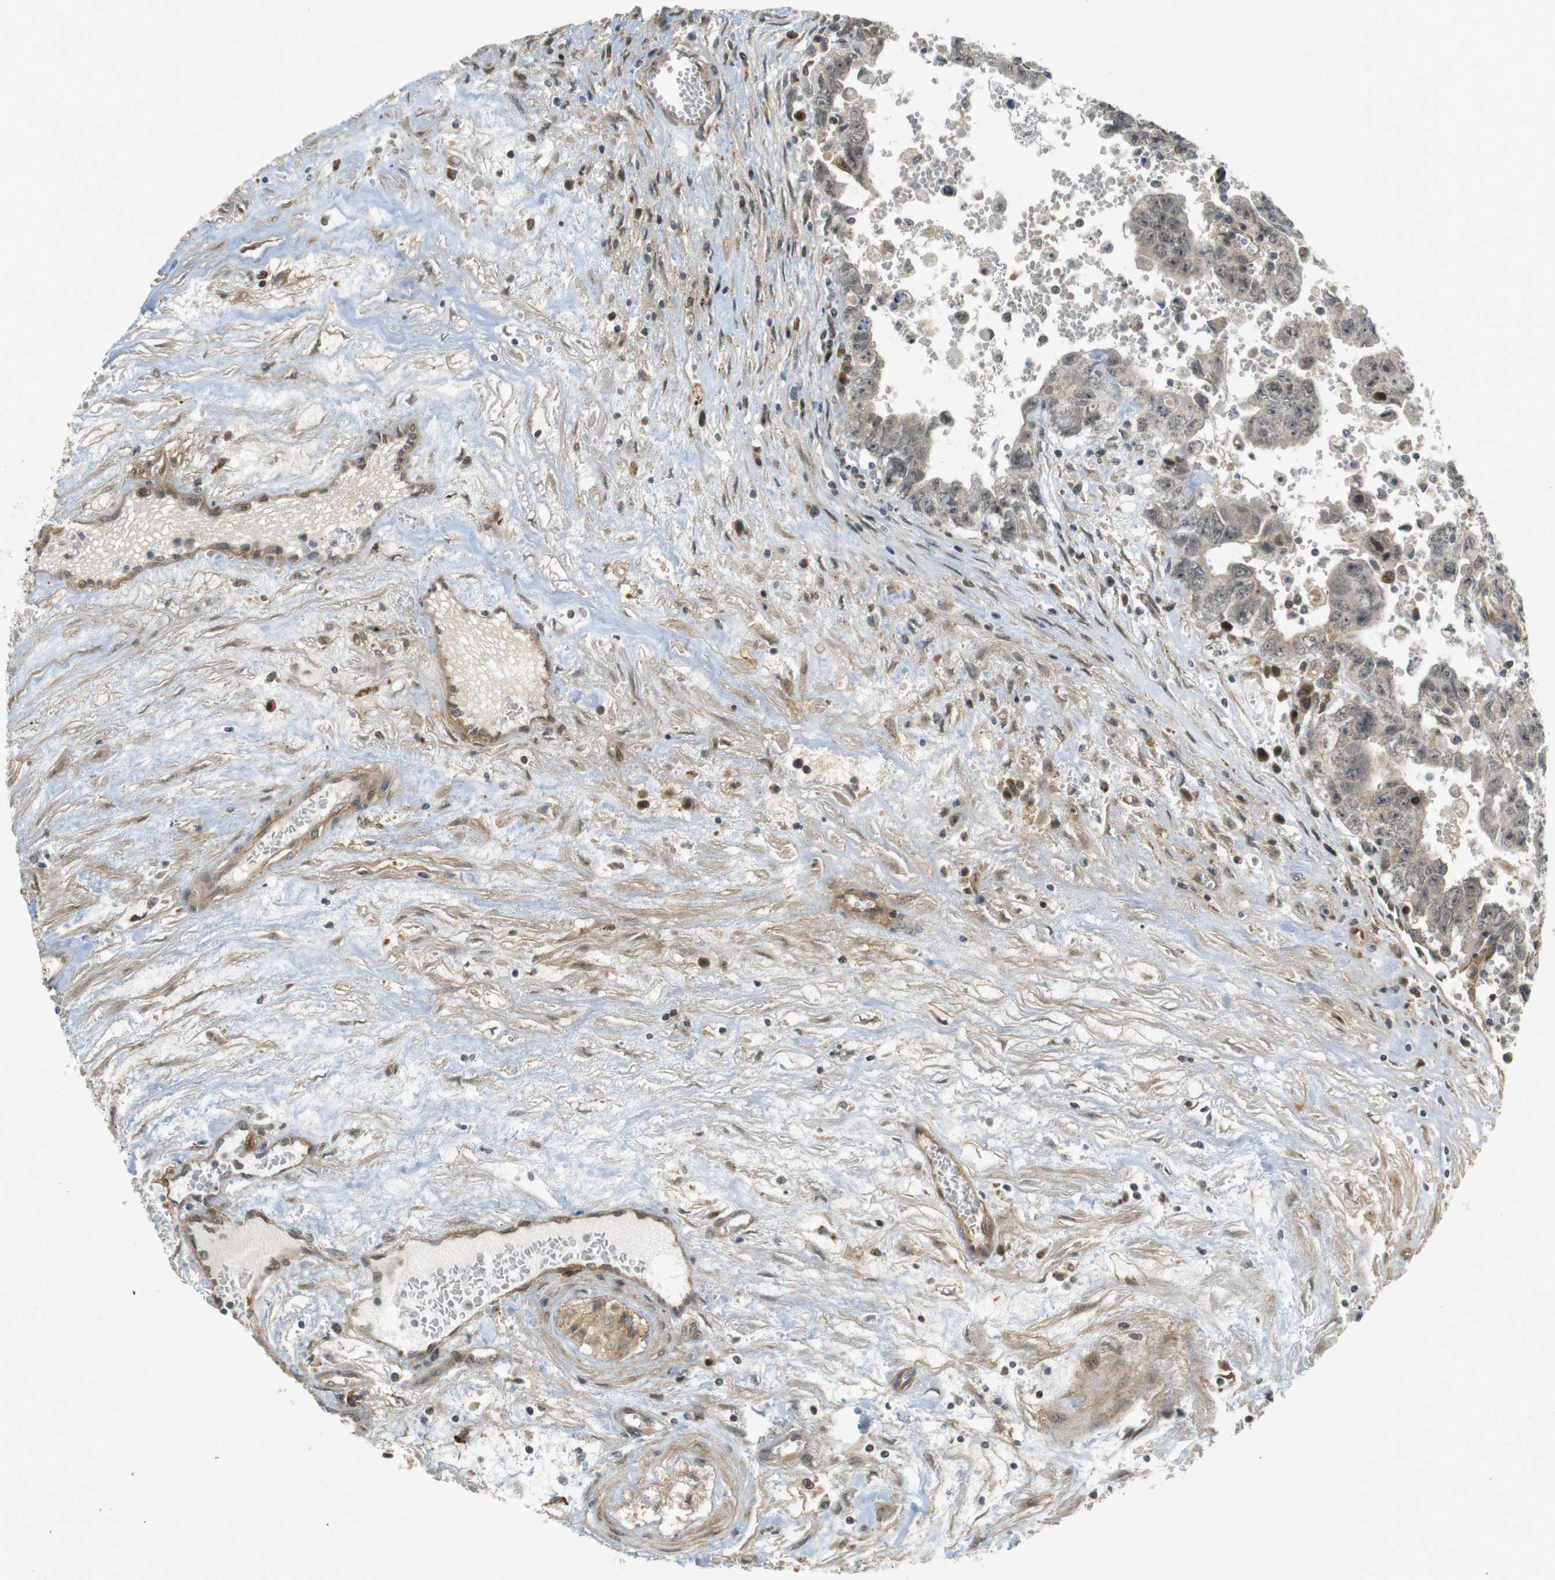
{"staining": {"intensity": "negative", "quantity": "none", "location": "none"}, "tissue": "testis cancer", "cell_type": "Tumor cells", "image_type": "cancer", "snomed": [{"axis": "morphology", "description": "Carcinoma, Embryonal, NOS"}, {"axis": "topography", "description": "Testis"}], "caption": "The micrograph demonstrates no staining of tumor cells in testis embryonal carcinoma.", "gene": "TSPAN9", "patient": {"sex": "male", "age": 28}}